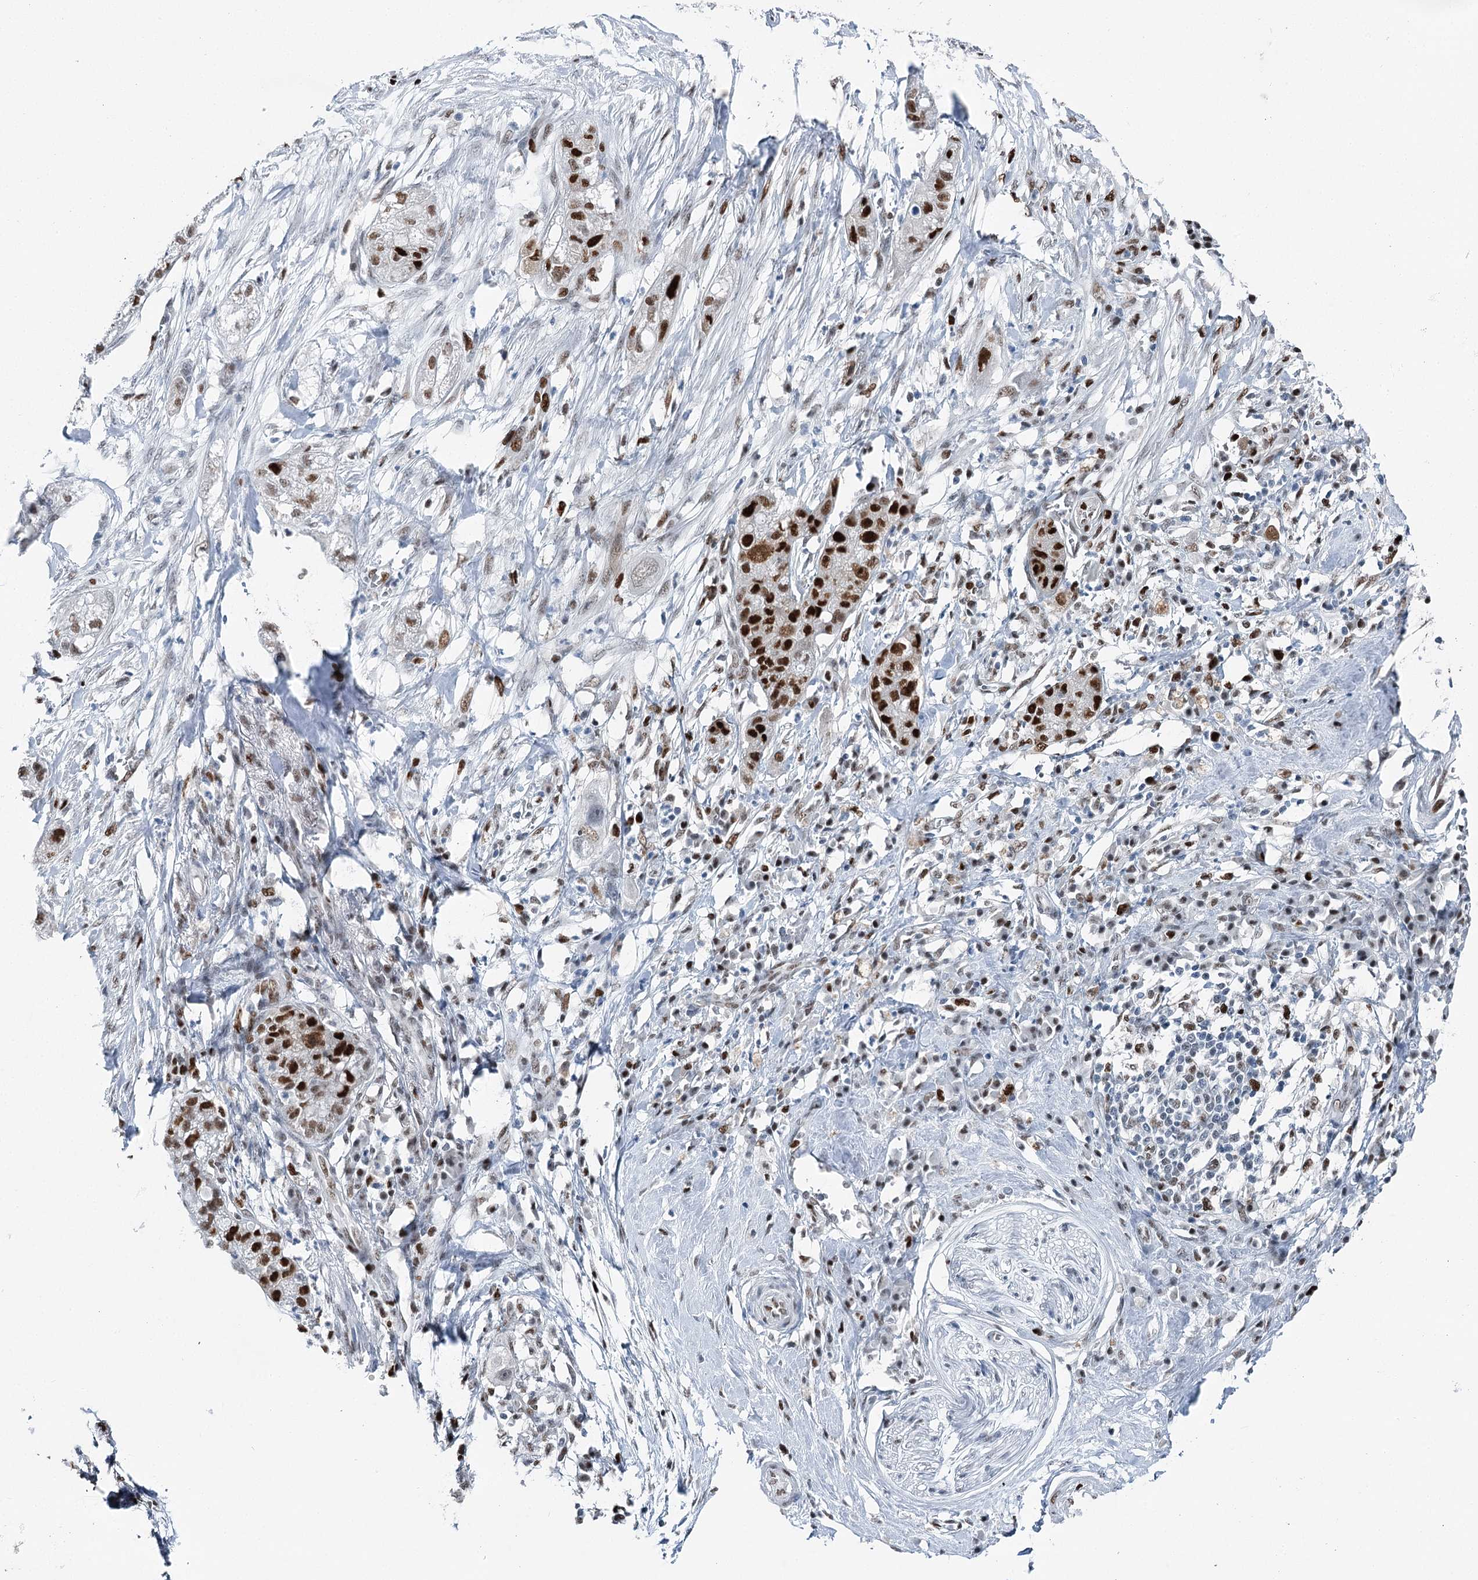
{"staining": {"intensity": "strong", "quantity": ">75%", "location": "nuclear"}, "tissue": "pancreatic cancer", "cell_type": "Tumor cells", "image_type": "cancer", "snomed": [{"axis": "morphology", "description": "Adenocarcinoma, NOS"}, {"axis": "topography", "description": "Pancreas"}], "caption": "This histopathology image exhibits immunohistochemistry (IHC) staining of human pancreatic cancer, with high strong nuclear expression in about >75% of tumor cells.", "gene": "HAT1", "patient": {"sex": "female", "age": 78}}